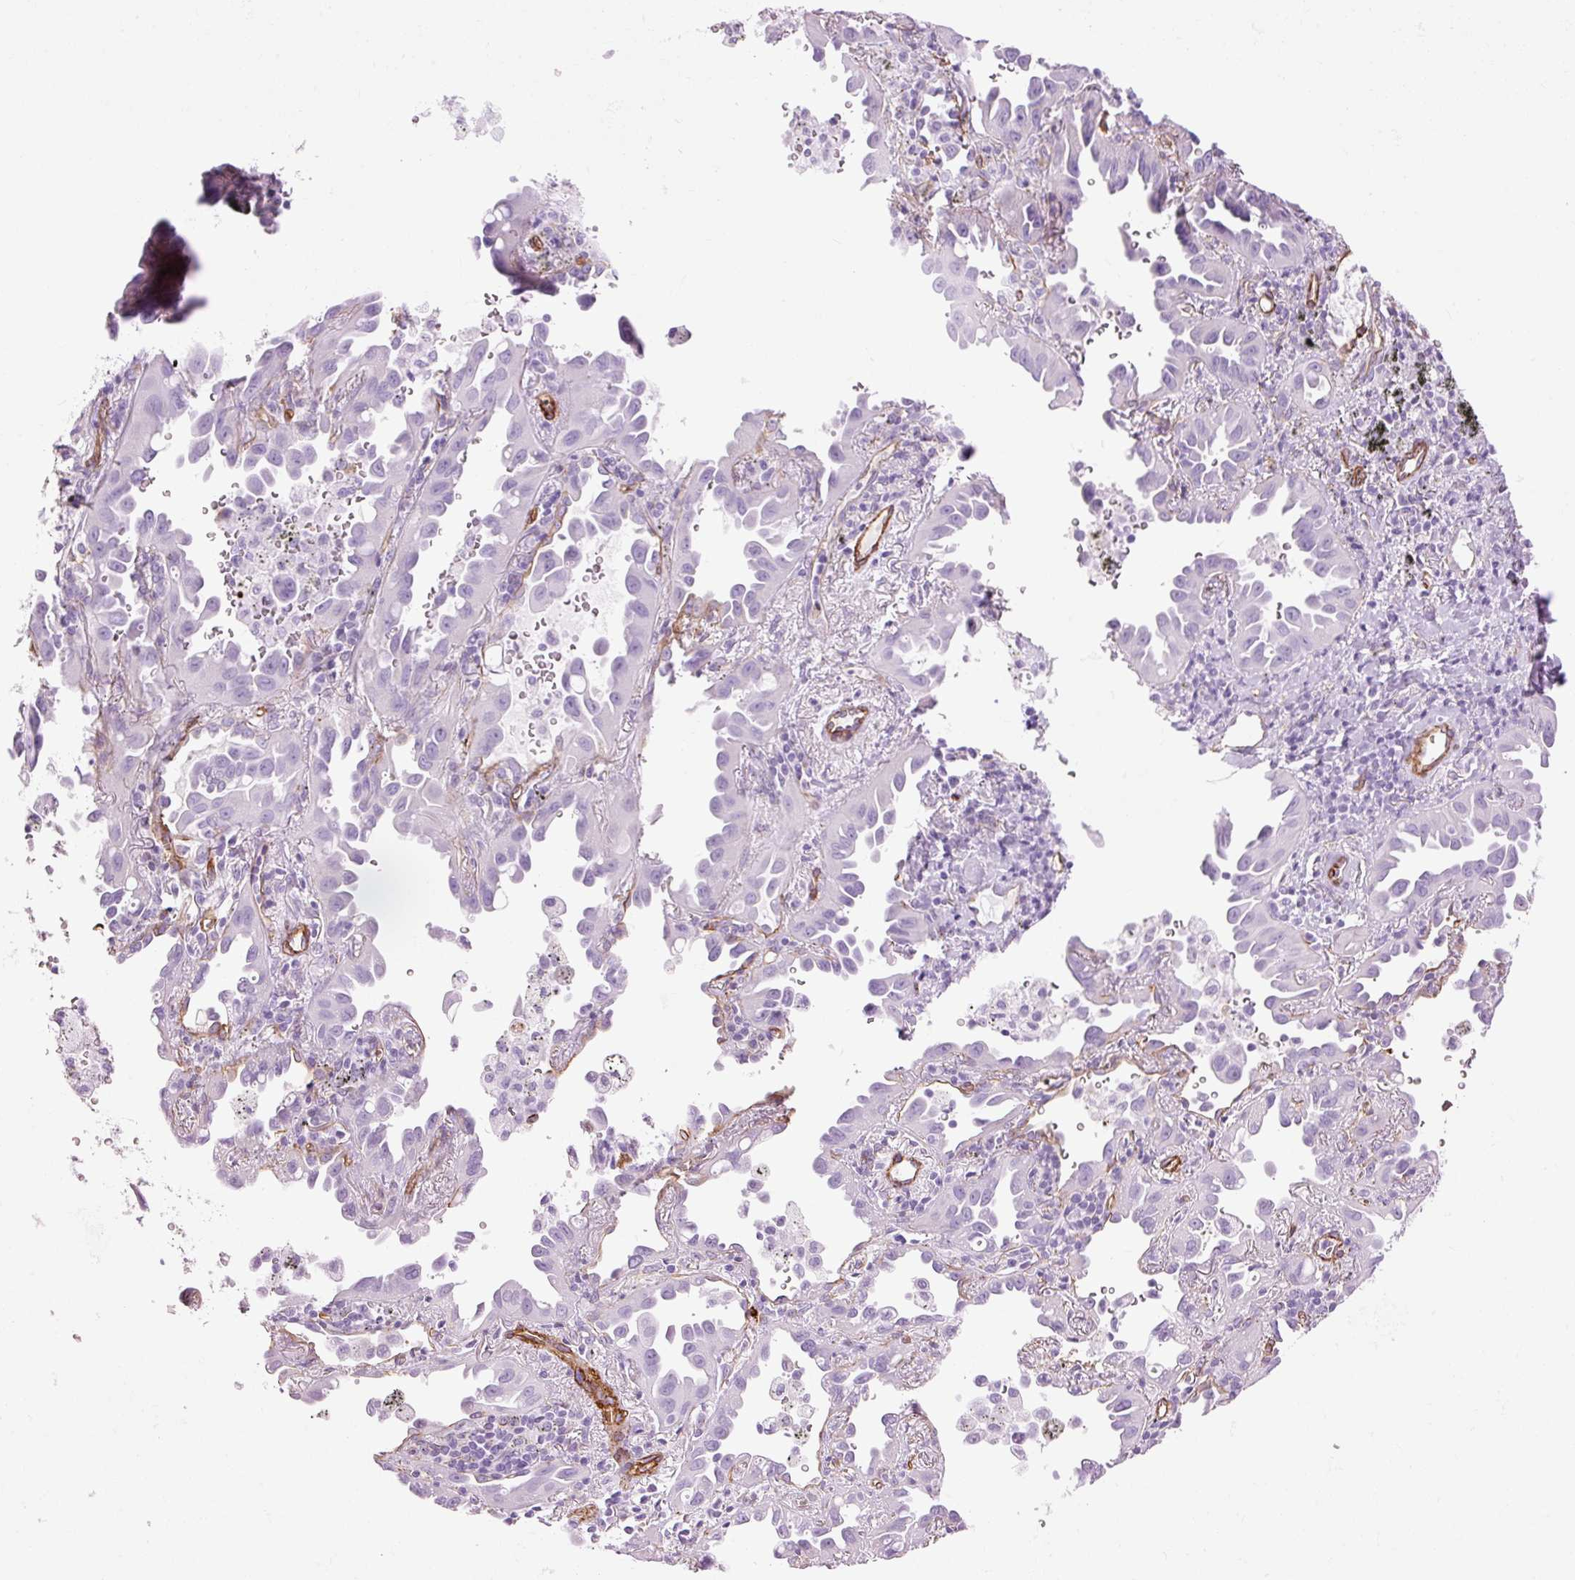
{"staining": {"intensity": "negative", "quantity": "none", "location": "none"}, "tissue": "lung cancer", "cell_type": "Tumor cells", "image_type": "cancer", "snomed": [{"axis": "morphology", "description": "Adenocarcinoma, NOS"}, {"axis": "topography", "description": "Lung"}], "caption": "Immunohistochemical staining of human adenocarcinoma (lung) exhibits no significant expression in tumor cells.", "gene": "CAV1", "patient": {"sex": "male", "age": 68}}